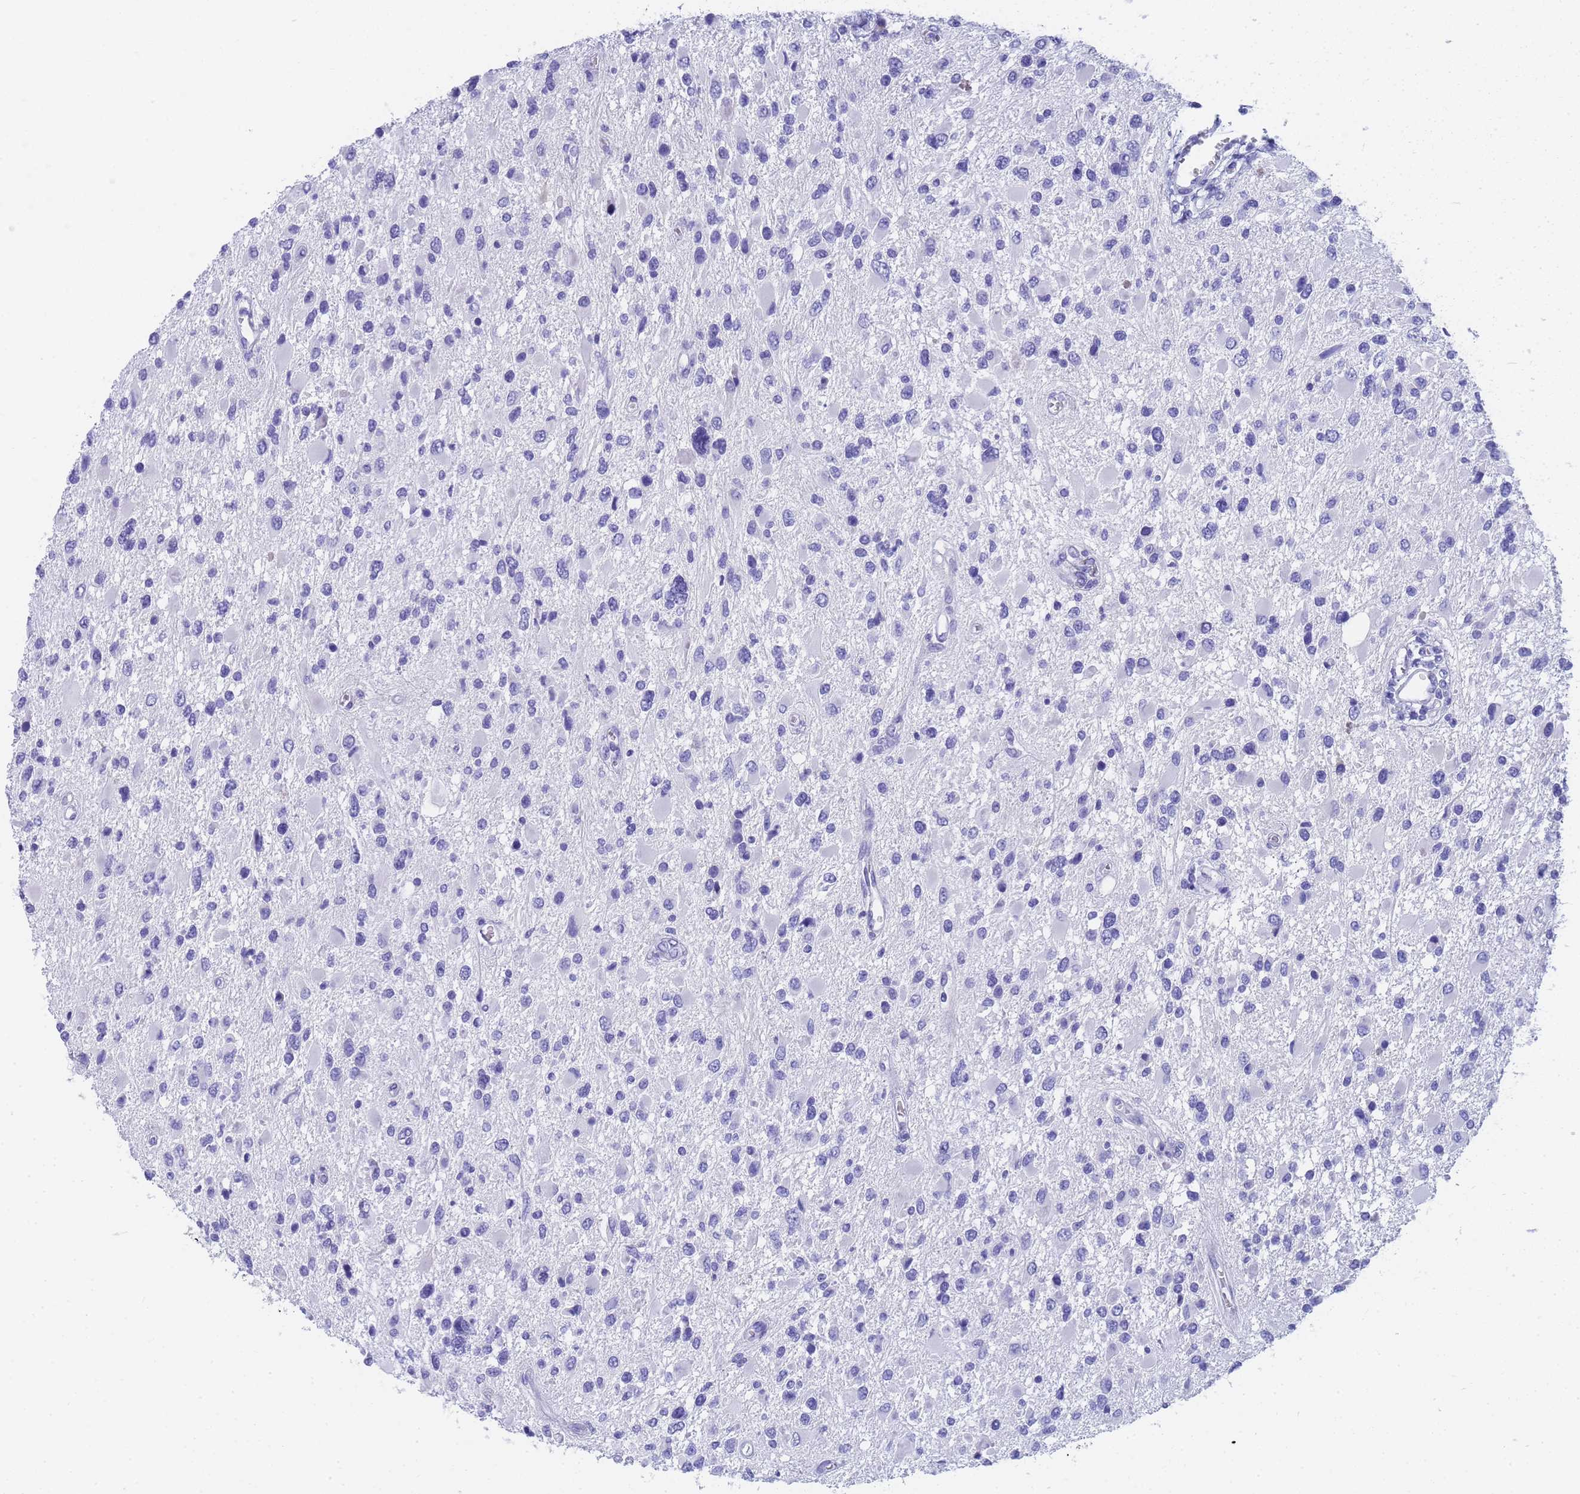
{"staining": {"intensity": "negative", "quantity": "none", "location": "none"}, "tissue": "glioma", "cell_type": "Tumor cells", "image_type": "cancer", "snomed": [{"axis": "morphology", "description": "Glioma, malignant, High grade"}, {"axis": "topography", "description": "Brain"}], "caption": "Image shows no significant protein expression in tumor cells of malignant high-grade glioma.", "gene": "STATH", "patient": {"sex": "male", "age": 53}}